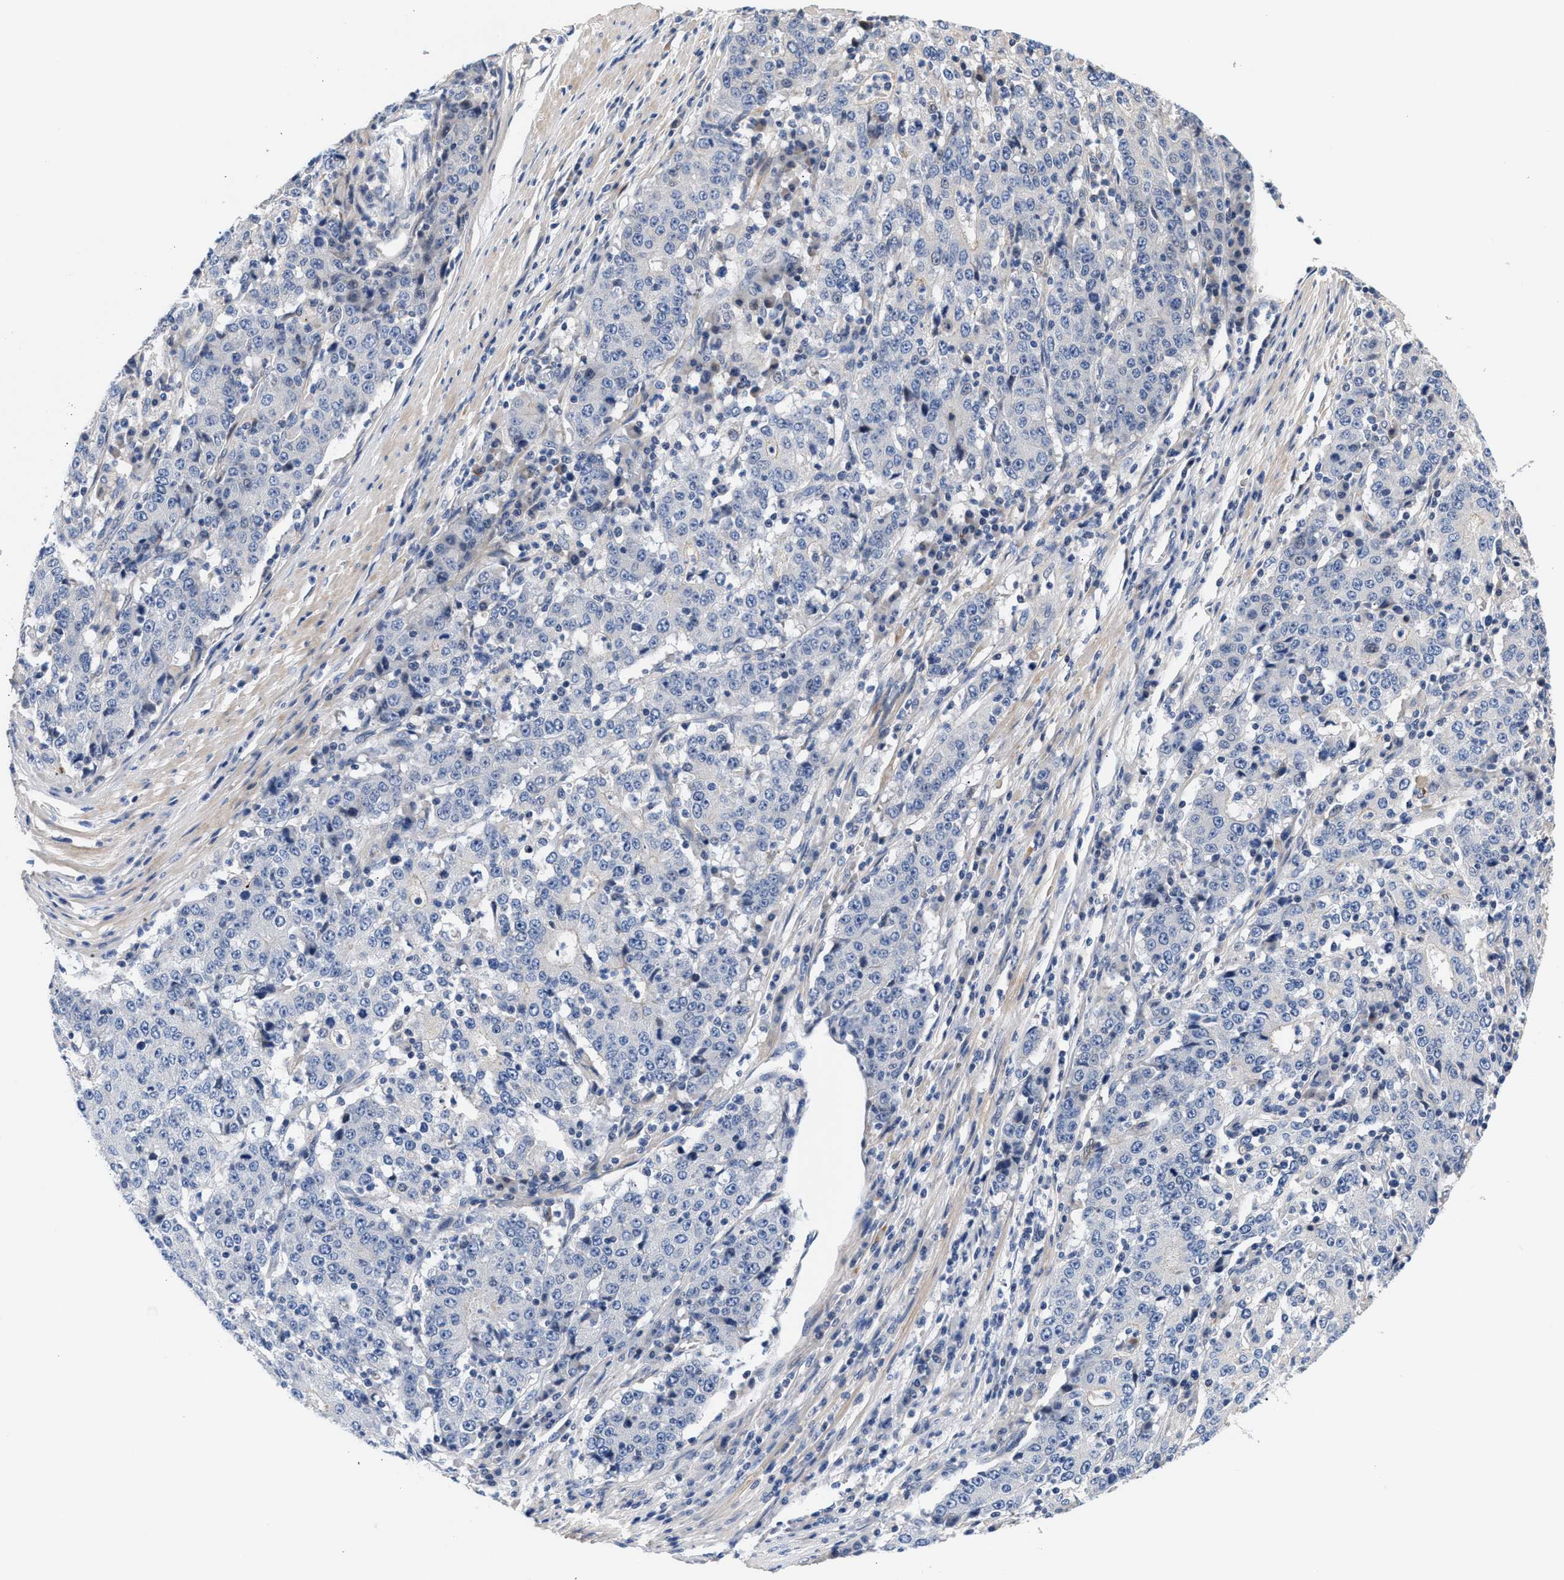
{"staining": {"intensity": "negative", "quantity": "none", "location": "none"}, "tissue": "stomach cancer", "cell_type": "Tumor cells", "image_type": "cancer", "snomed": [{"axis": "morphology", "description": "Adenocarcinoma, NOS"}, {"axis": "topography", "description": "Stomach"}], "caption": "Tumor cells are negative for protein expression in human stomach cancer (adenocarcinoma).", "gene": "ACTL7B", "patient": {"sex": "male", "age": 59}}